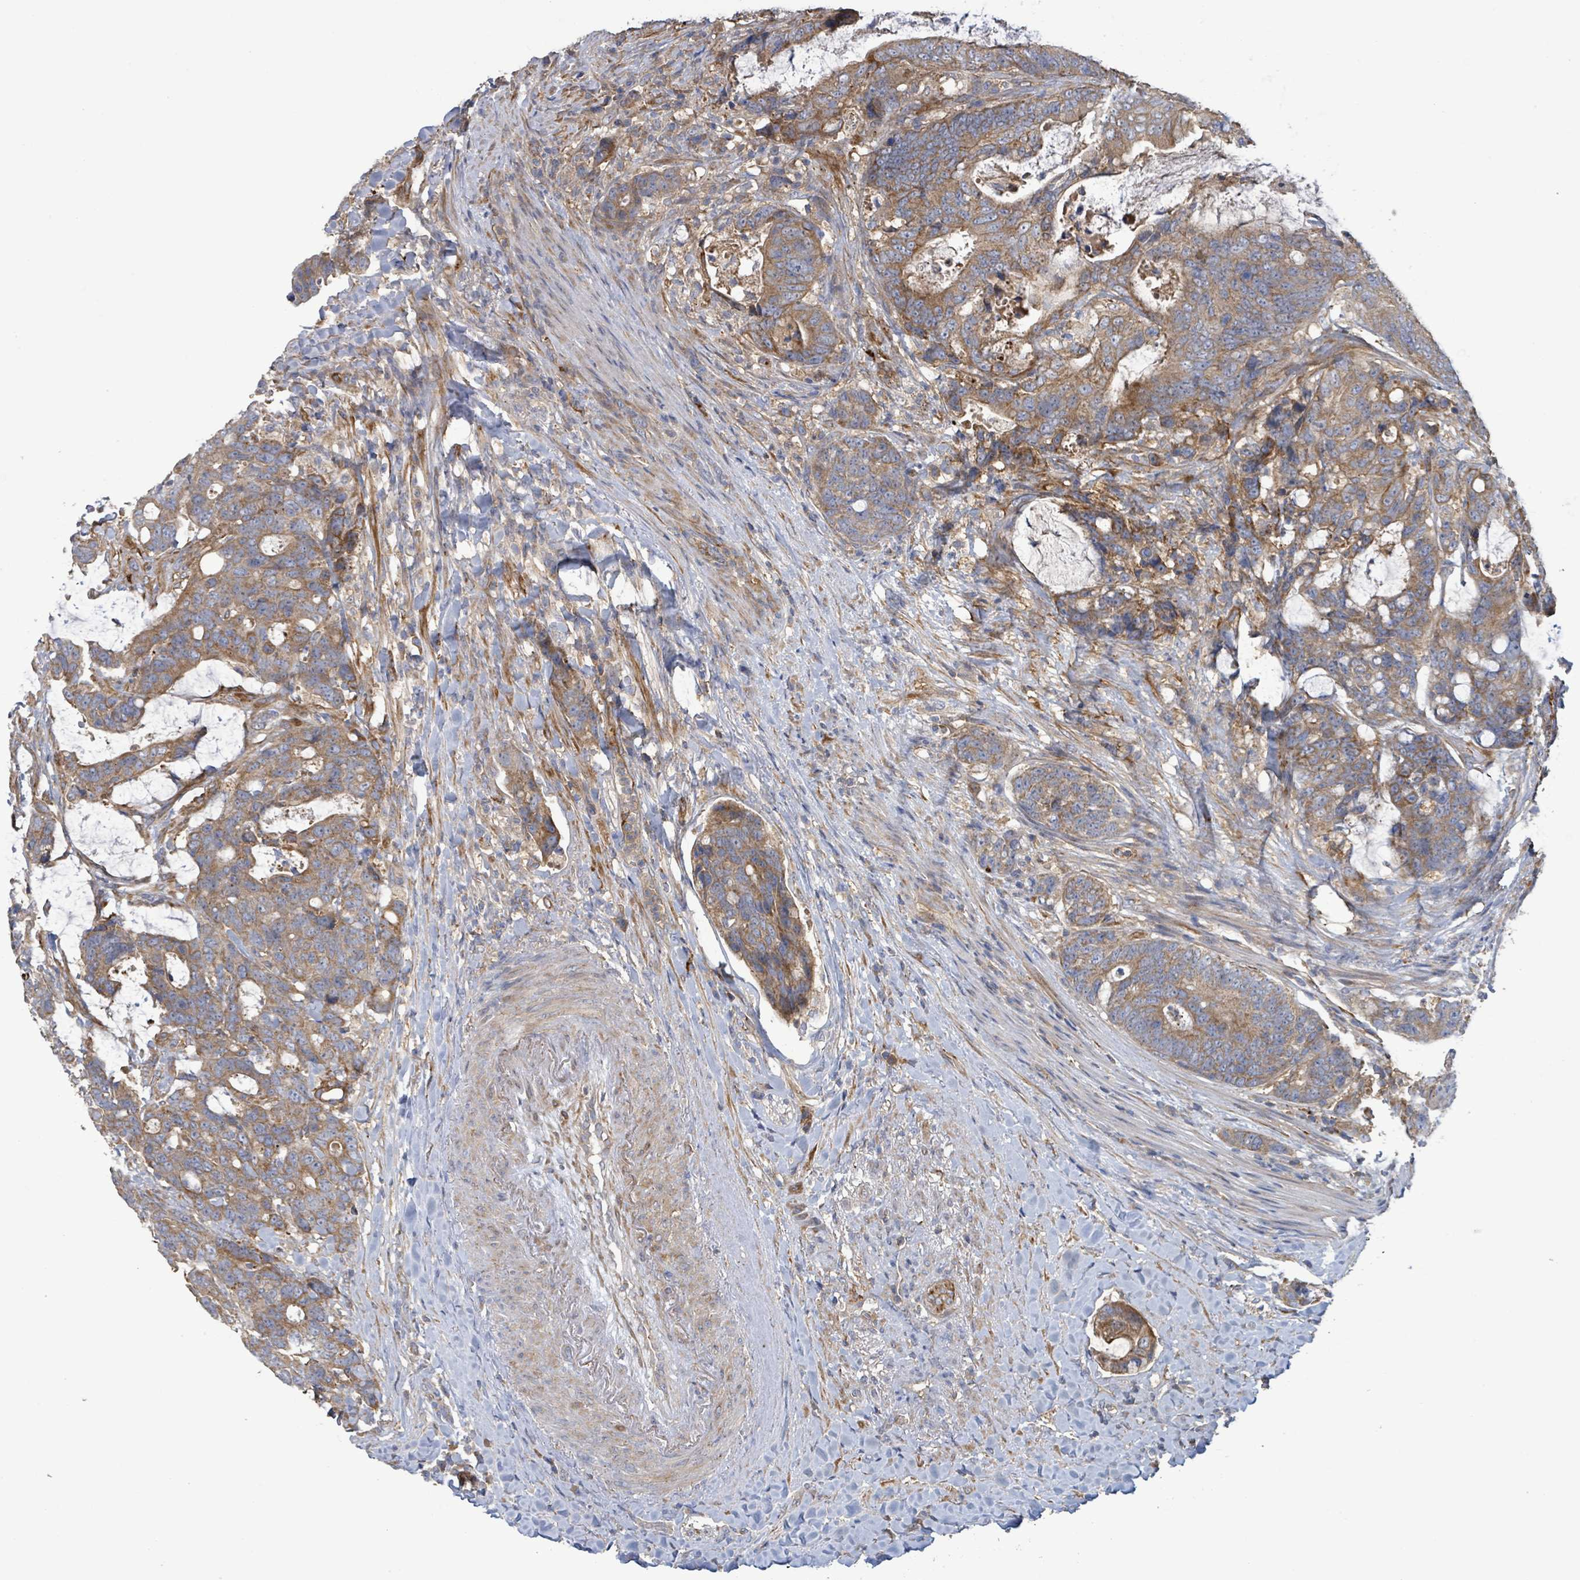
{"staining": {"intensity": "moderate", "quantity": ">75%", "location": "cytoplasmic/membranous"}, "tissue": "colorectal cancer", "cell_type": "Tumor cells", "image_type": "cancer", "snomed": [{"axis": "morphology", "description": "Adenocarcinoma, NOS"}, {"axis": "topography", "description": "Colon"}], "caption": "Immunohistochemistry staining of colorectal cancer, which demonstrates medium levels of moderate cytoplasmic/membranous expression in approximately >75% of tumor cells indicating moderate cytoplasmic/membranous protein expression. The staining was performed using DAB (brown) for protein detection and nuclei were counterstained in hematoxylin (blue).", "gene": "PLAAT1", "patient": {"sex": "female", "age": 82}}